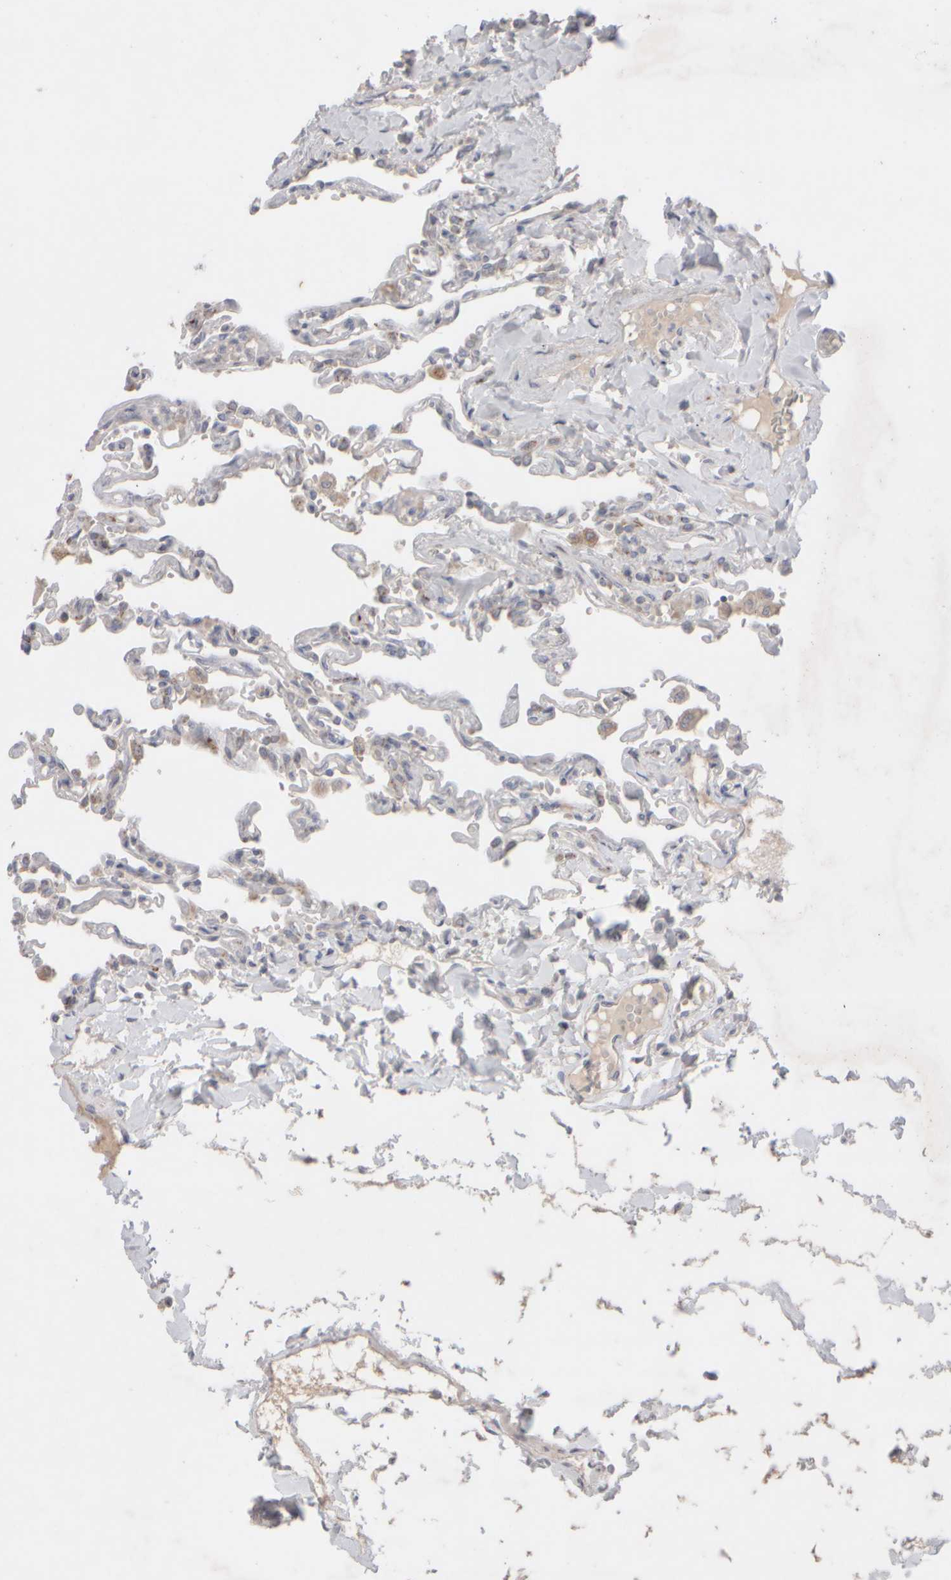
{"staining": {"intensity": "negative", "quantity": "none", "location": "none"}, "tissue": "lung", "cell_type": "Alveolar cells", "image_type": "normal", "snomed": [{"axis": "morphology", "description": "Normal tissue, NOS"}, {"axis": "topography", "description": "Lung"}], "caption": "DAB (3,3'-diaminobenzidine) immunohistochemical staining of normal lung reveals no significant staining in alveolar cells.", "gene": "CHADL", "patient": {"sex": "male", "age": 21}}